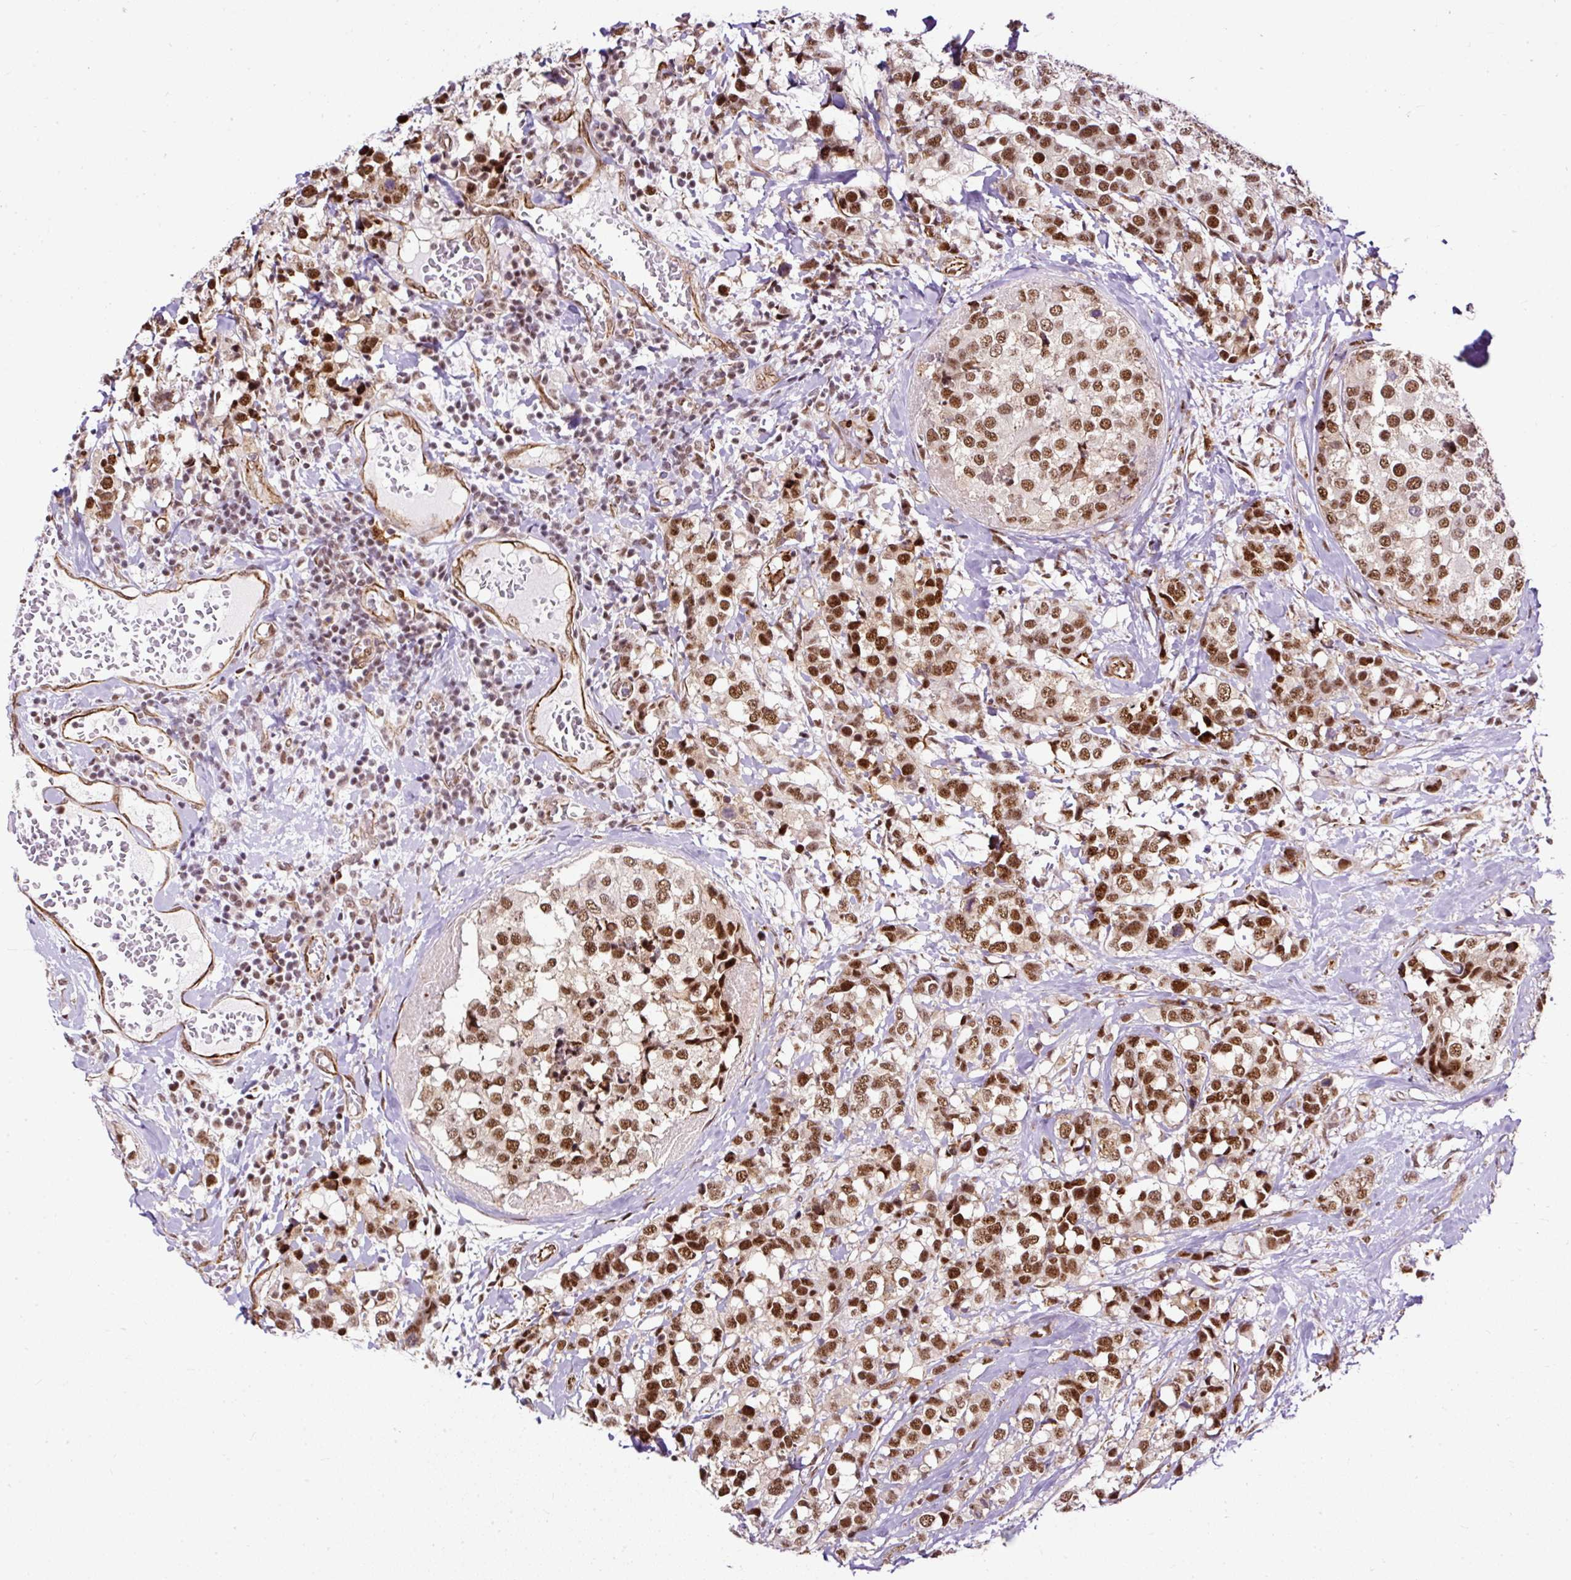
{"staining": {"intensity": "strong", "quantity": ">75%", "location": "nuclear"}, "tissue": "breast cancer", "cell_type": "Tumor cells", "image_type": "cancer", "snomed": [{"axis": "morphology", "description": "Lobular carcinoma"}, {"axis": "topography", "description": "Breast"}], "caption": "A histopathology image of human breast cancer stained for a protein shows strong nuclear brown staining in tumor cells.", "gene": "LUC7L2", "patient": {"sex": "female", "age": 59}}